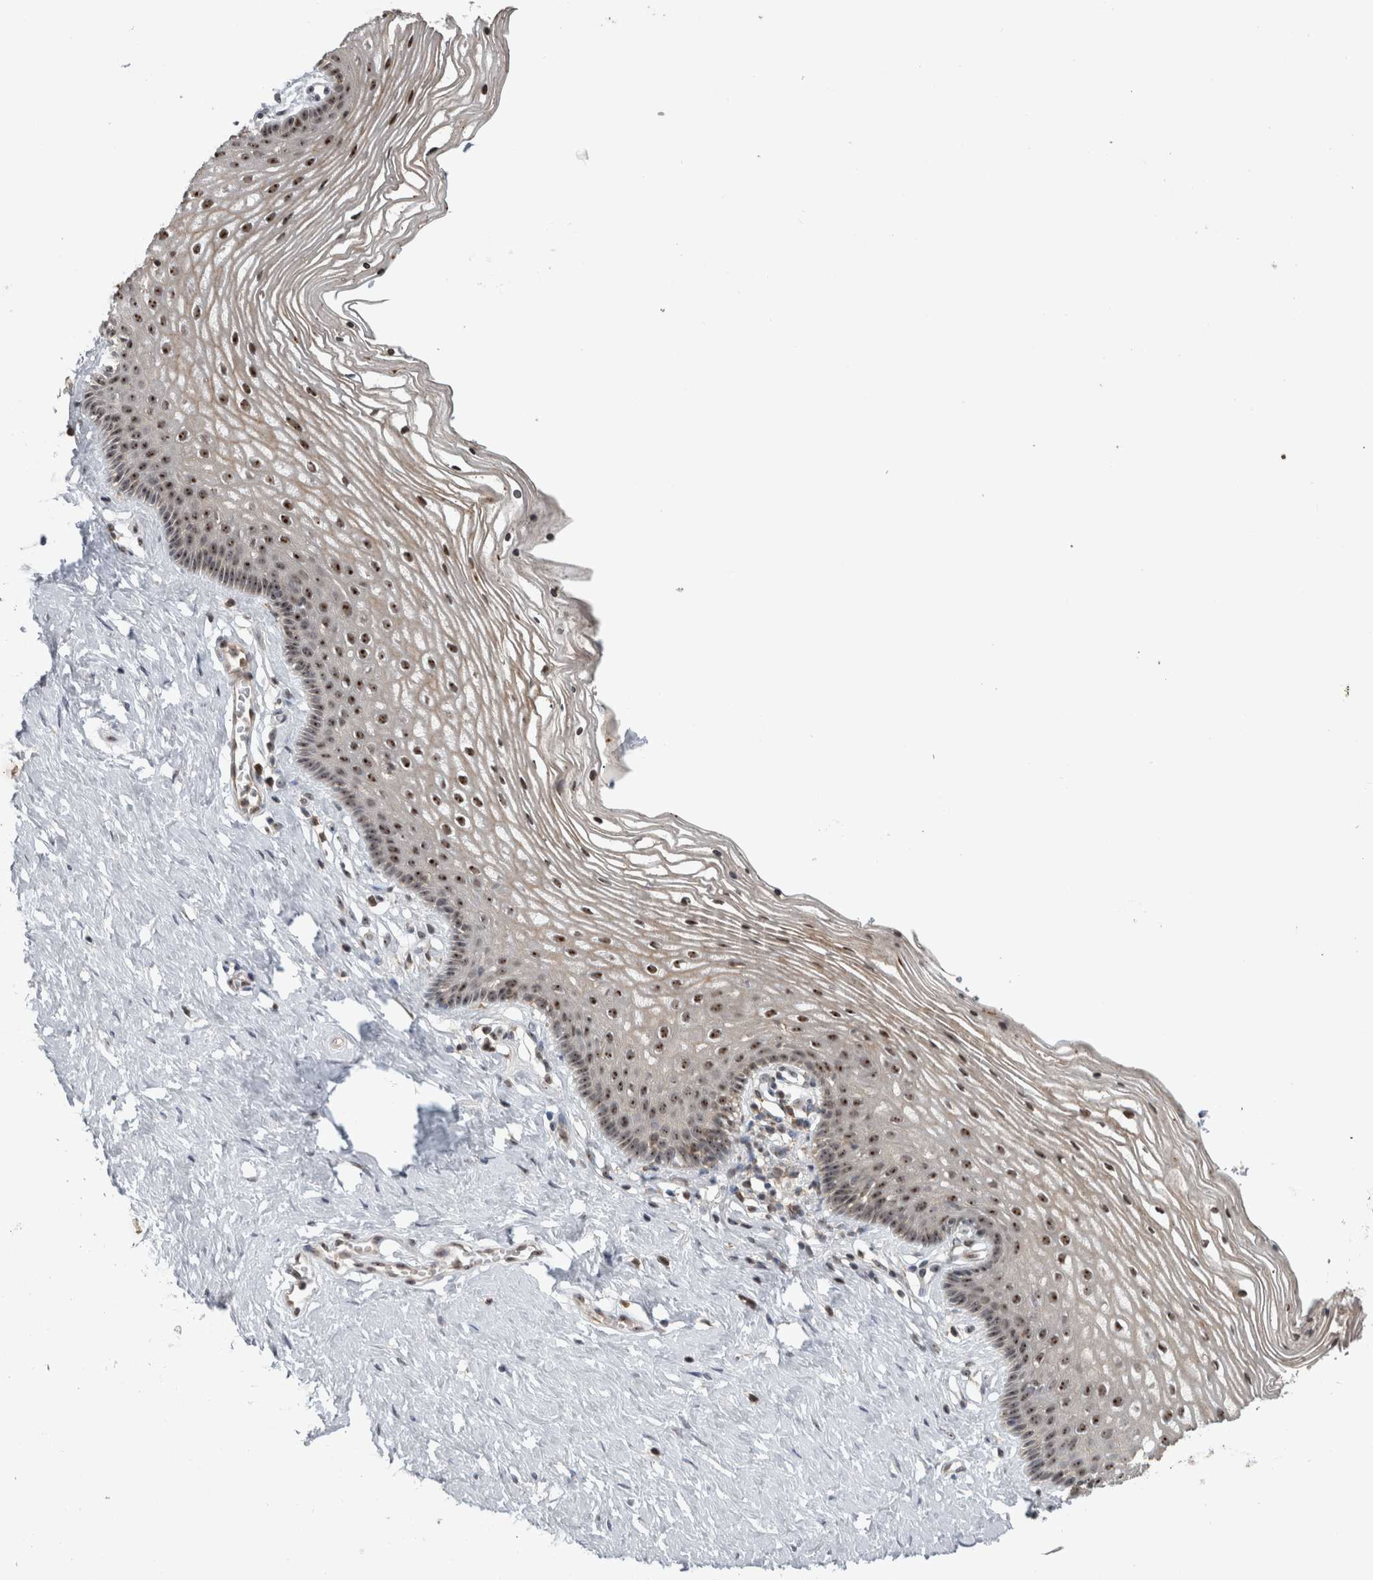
{"staining": {"intensity": "moderate", "quantity": ">75%", "location": "cytoplasmic/membranous,nuclear"}, "tissue": "vagina", "cell_type": "Squamous epithelial cells", "image_type": "normal", "snomed": [{"axis": "morphology", "description": "Normal tissue, NOS"}, {"axis": "topography", "description": "Vagina"}], "caption": "The image shows immunohistochemical staining of benign vagina. There is moderate cytoplasmic/membranous,nuclear expression is identified in about >75% of squamous epithelial cells.", "gene": "TDRD7", "patient": {"sex": "female", "age": 32}}